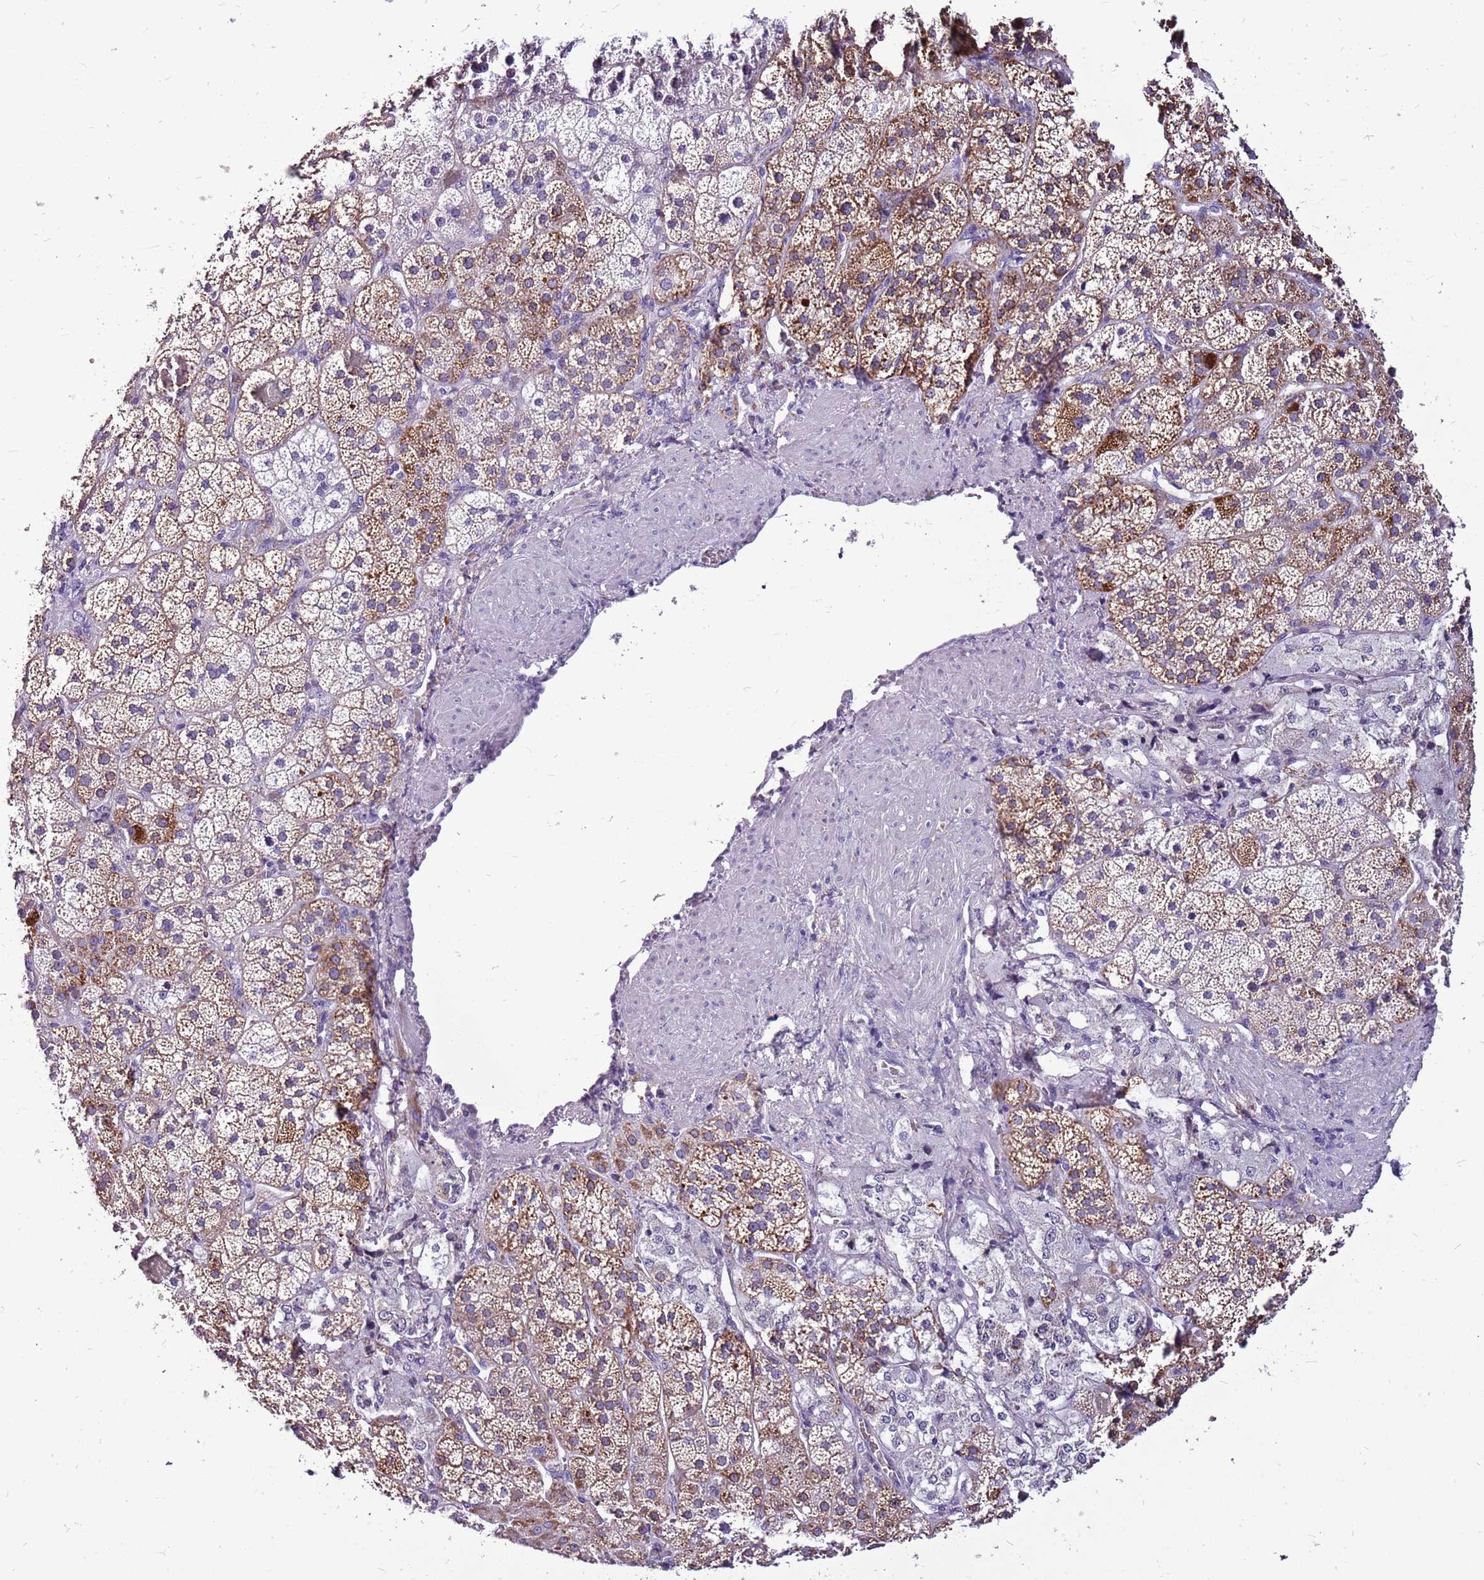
{"staining": {"intensity": "moderate", "quantity": ">75%", "location": "cytoplasmic/membranous"}, "tissue": "adrenal gland", "cell_type": "Glandular cells", "image_type": "normal", "snomed": [{"axis": "morphology", "description": "Normal tissue, NOS"}, {"axis": "topography", "description": "Adrenal gland"}], "caption": "The immunohistochemical stain highlights moderate cytoplasmic/membranous expression in glandular cells of benign adrenal gland.", "gene": "ACSS3", "patient": {"sex": "male", "age": 57}}